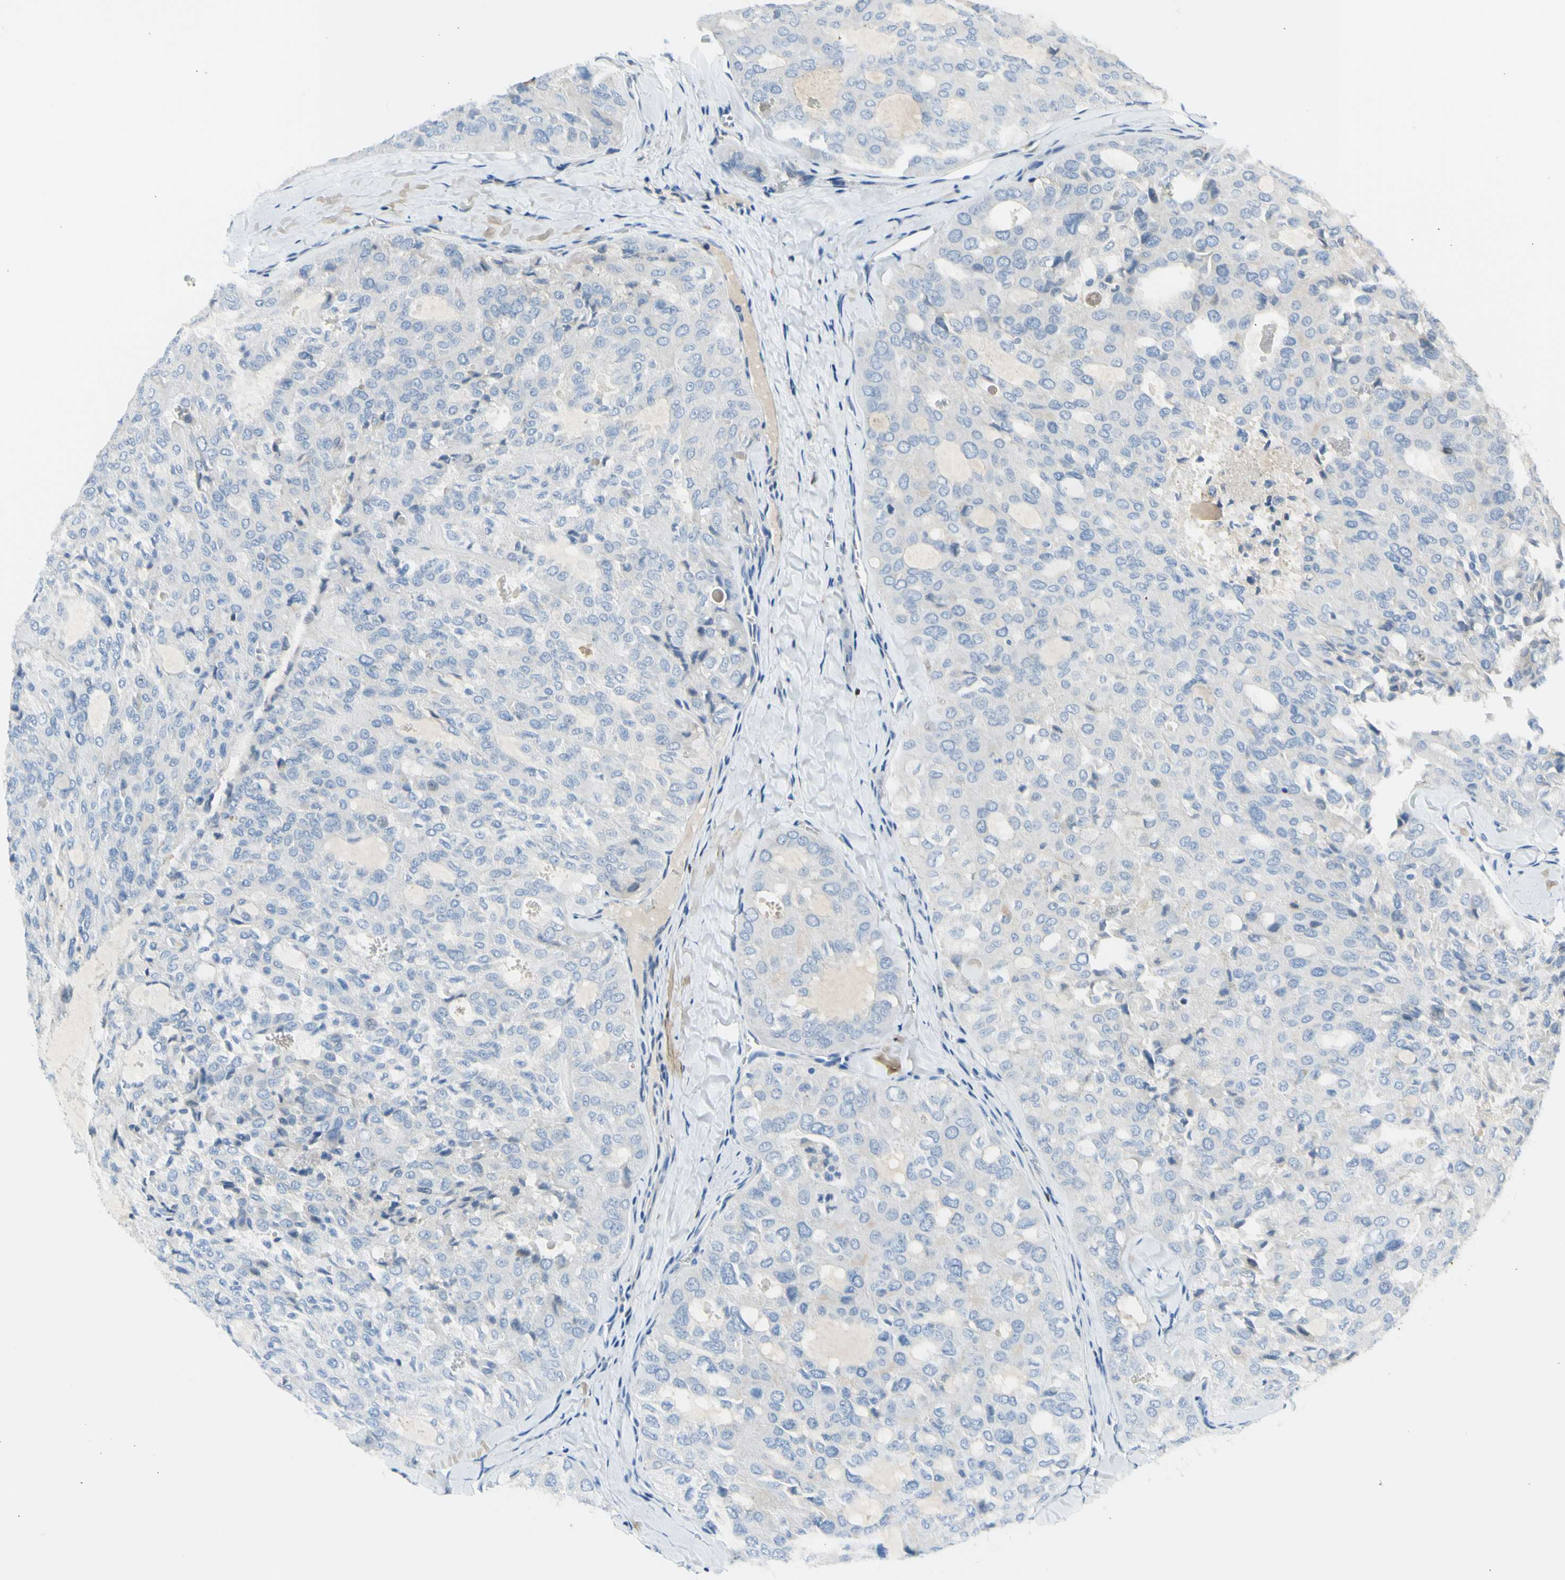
{"staining": {"intensity": "negative", "quantity": "none", "location": "none"}, "tissue": "thyroid cancer", "cell_type": "Tumor cells", "image_type": "cancer", "snomed": [{"axis": "morphology", "description": "Follicular adenoma carcinoma, NOS"}, {"axis": "topography", "description": "Thyroid gland"}], "caption": "This histopathology image is of follicular adenoma carcinoma (thyroid) stained with immunohistochemistry (IHC) to label a protein in brown with the nuclei are counter-stained blue. There is no expression in tumor cells.", "gene": "NPHP3", "patient": {"sex": "male", "age": 75}}